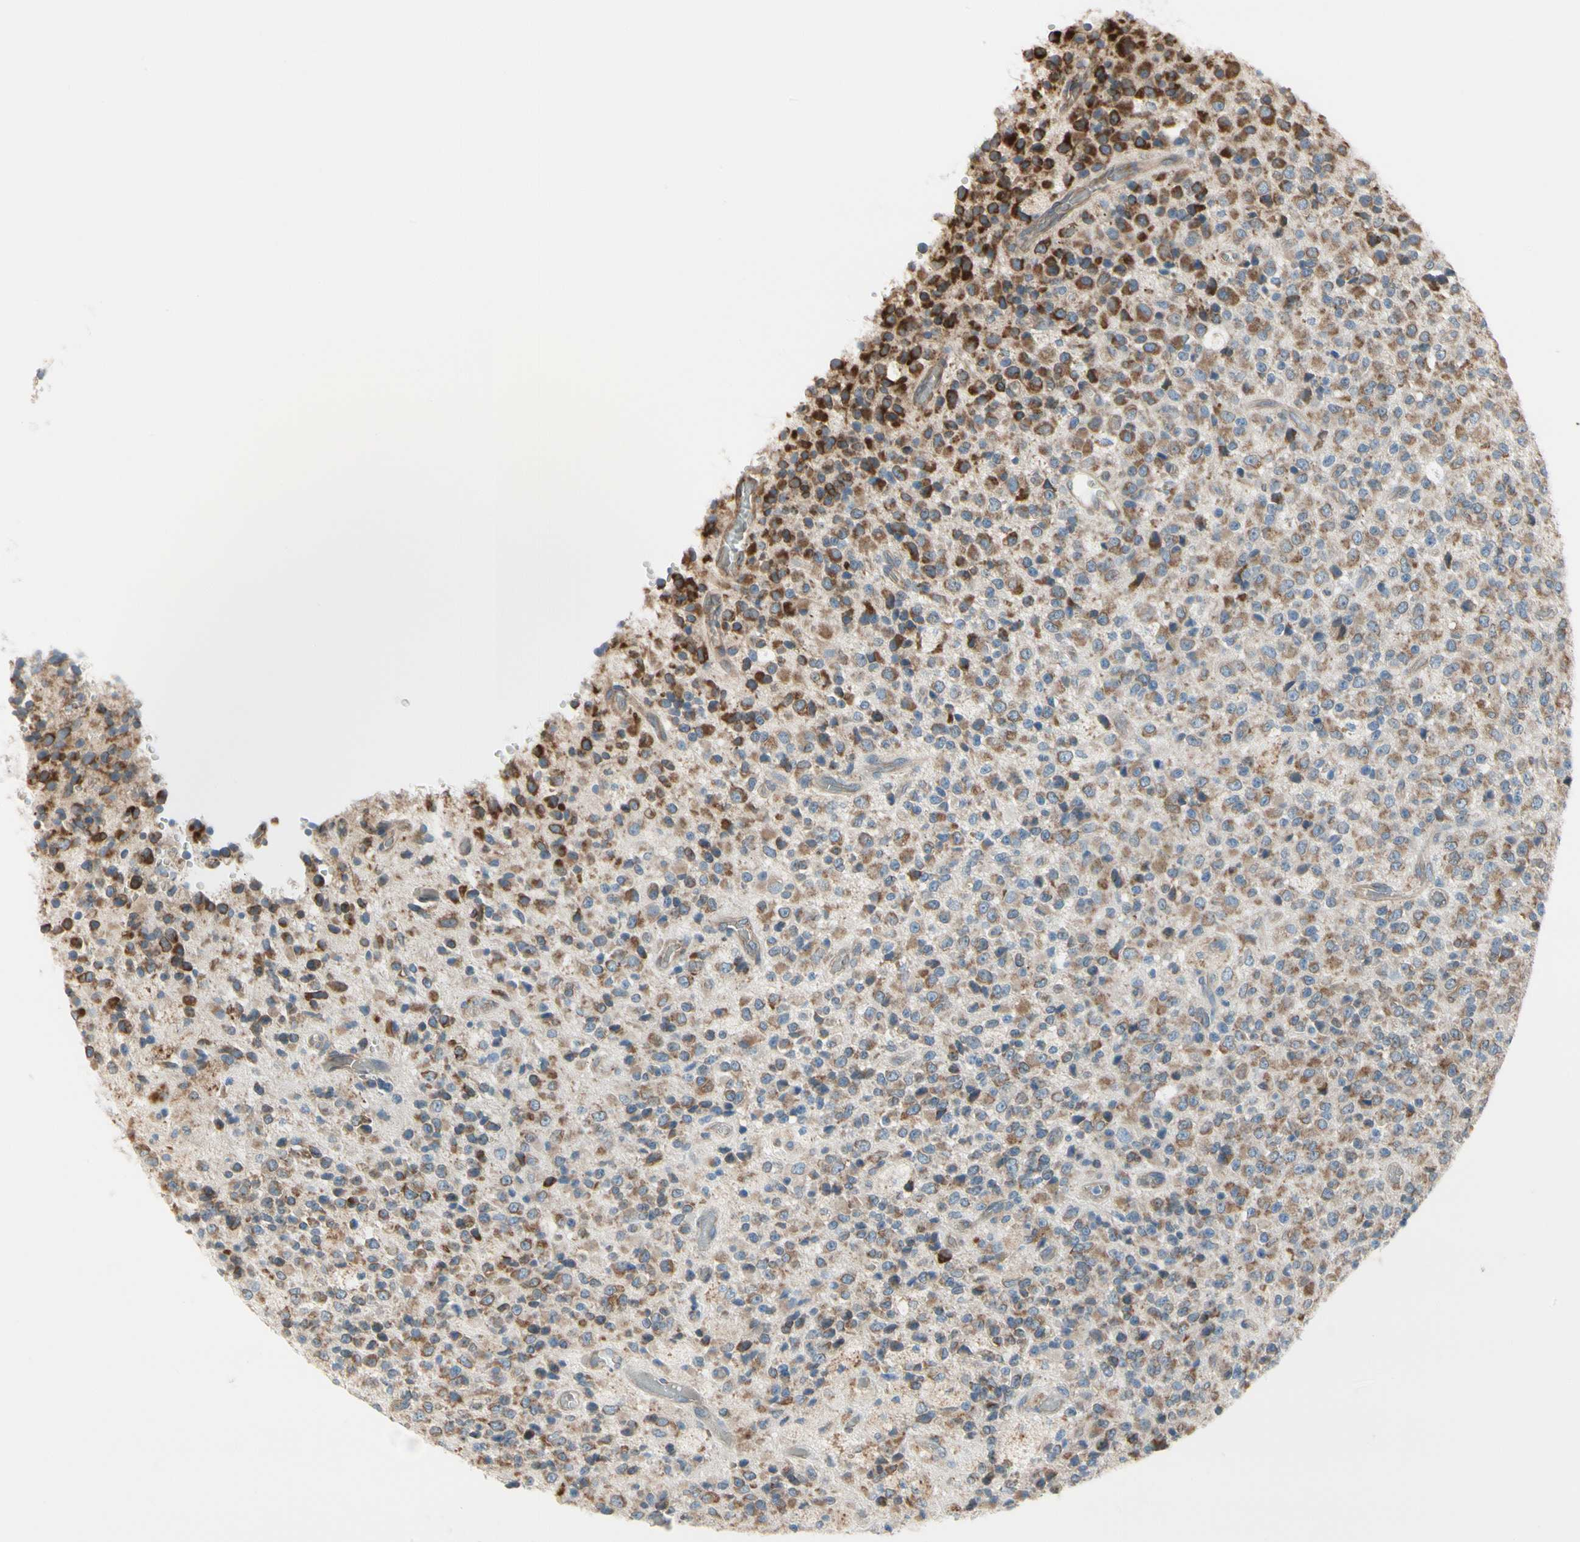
{"staining": {"intensity": "weak", "quantity": ">75%", "location": "cytoplasmic/membranous"}, "tissue": "glioma", "cell_type": "Tumor cells", "image_type": "cancer", "snomed": [{"axis": "morphology", "description": "Glioma, malignant, High grade"}, {"axis": "topography", "description": "pancreas cauda"}], "caption": "Malignant glioma (high-grade) was stained to show a protein in brown. There is low levels of weak cytoplasmic/membranous positivity in approximately >75% of tumor cells. (brown staining indicates protein expression, while blue staining denotes nuclei).", "gene": "FNDC3A", "patient": {"sex": "male", "age": 60}}